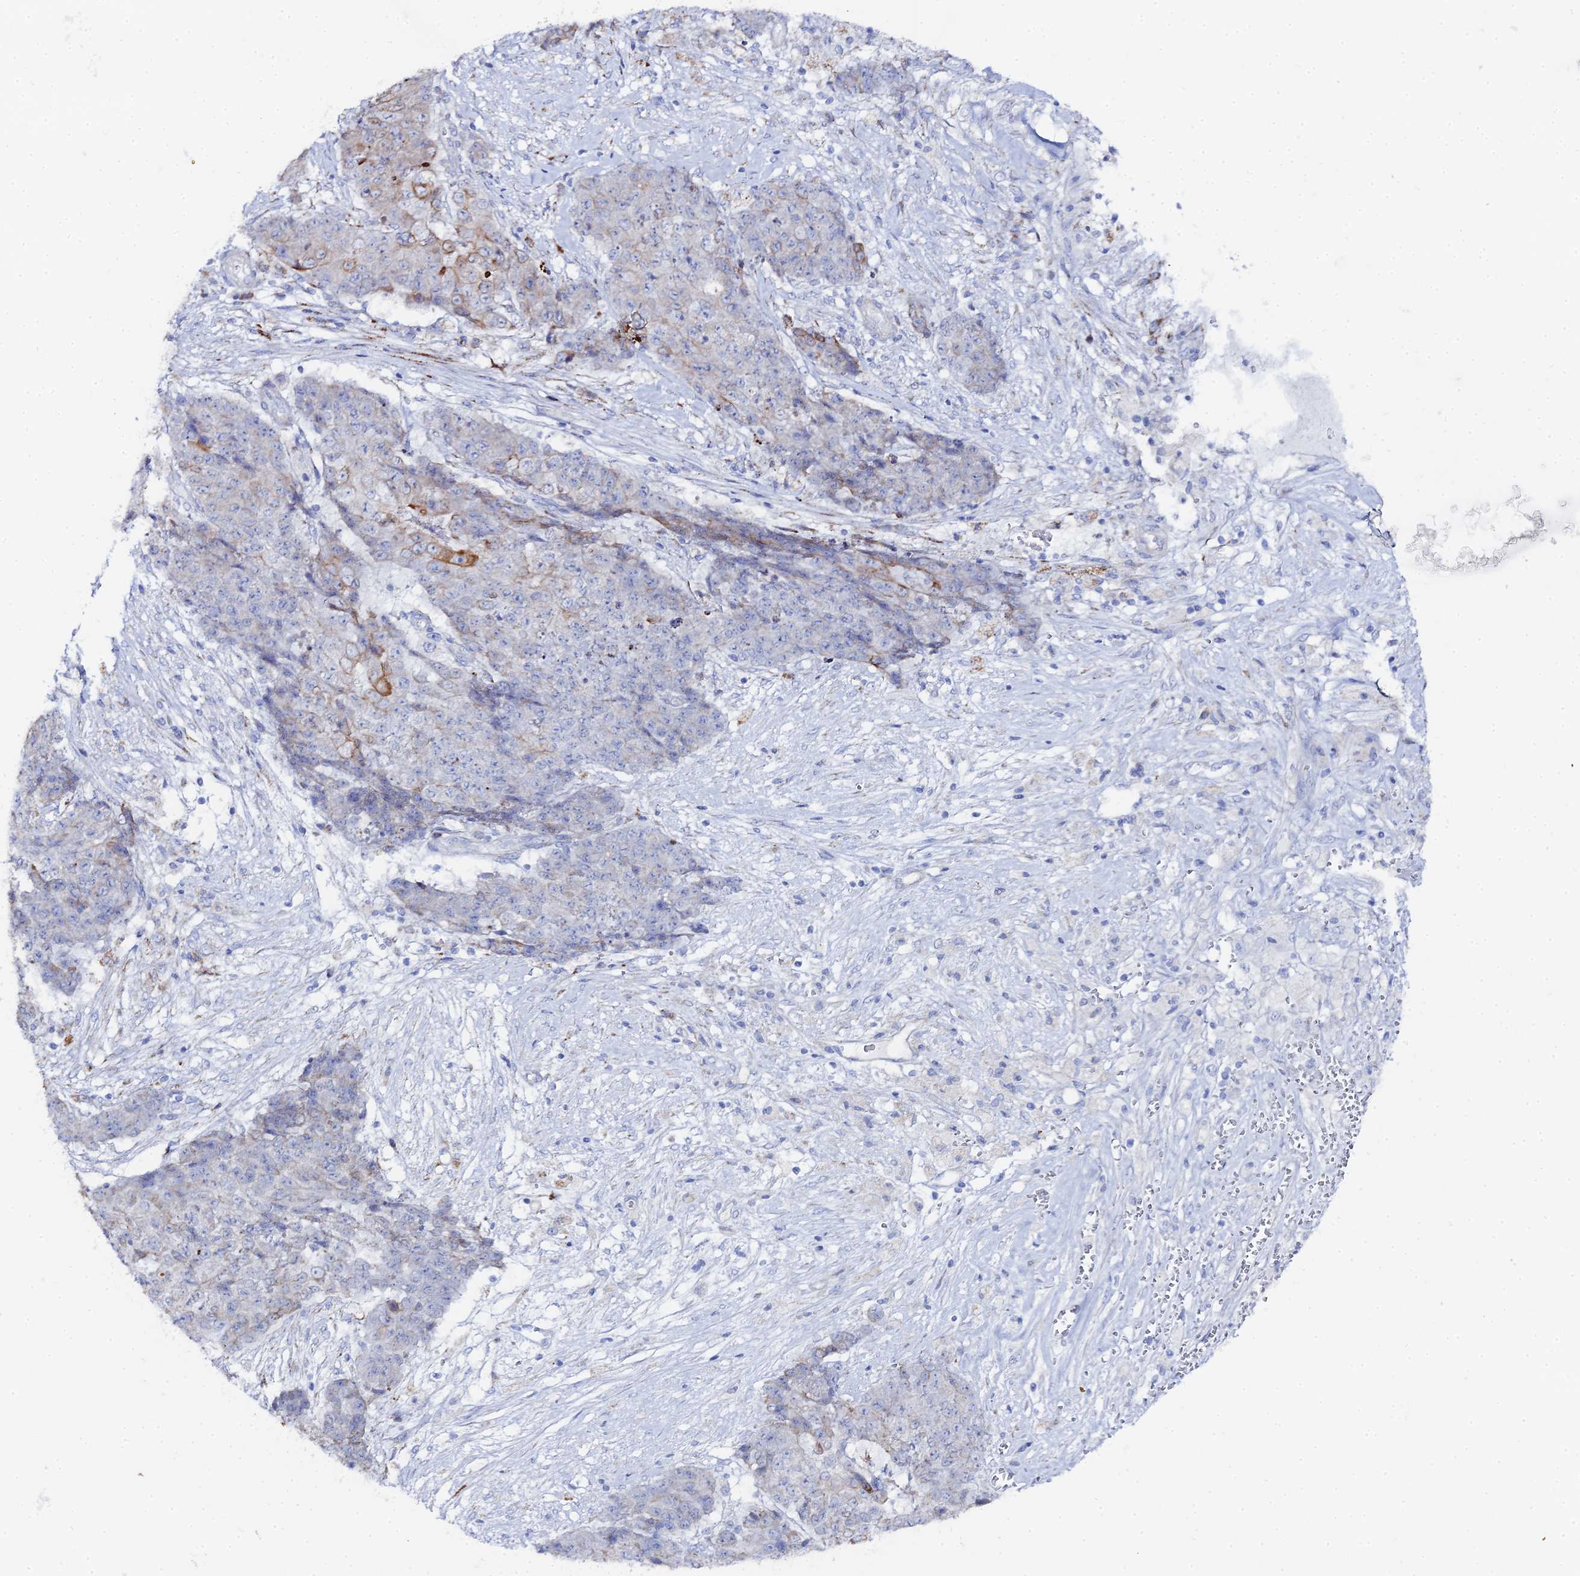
{"staining": {"intensity": "moderate", "quantity": "<25%", "location": "cytoplasmic/membranous"}, "tissue": "ovarian cancer", "cell_type": "Tumor cells", "image_type": "cancer", "snomed": [{"axis": "morphology", "description": "Carcinoma, endometroid"}, {"axis": "topography", "description": "Ovary"}], "caption": "A brown stain shows moderate cytoplasmic/membranous positivity of a protein in human endometroid carcinoma (ovarian) tumor cells.", "gene": "DHX34", "patient": {"sex": "female", "age": 42}}